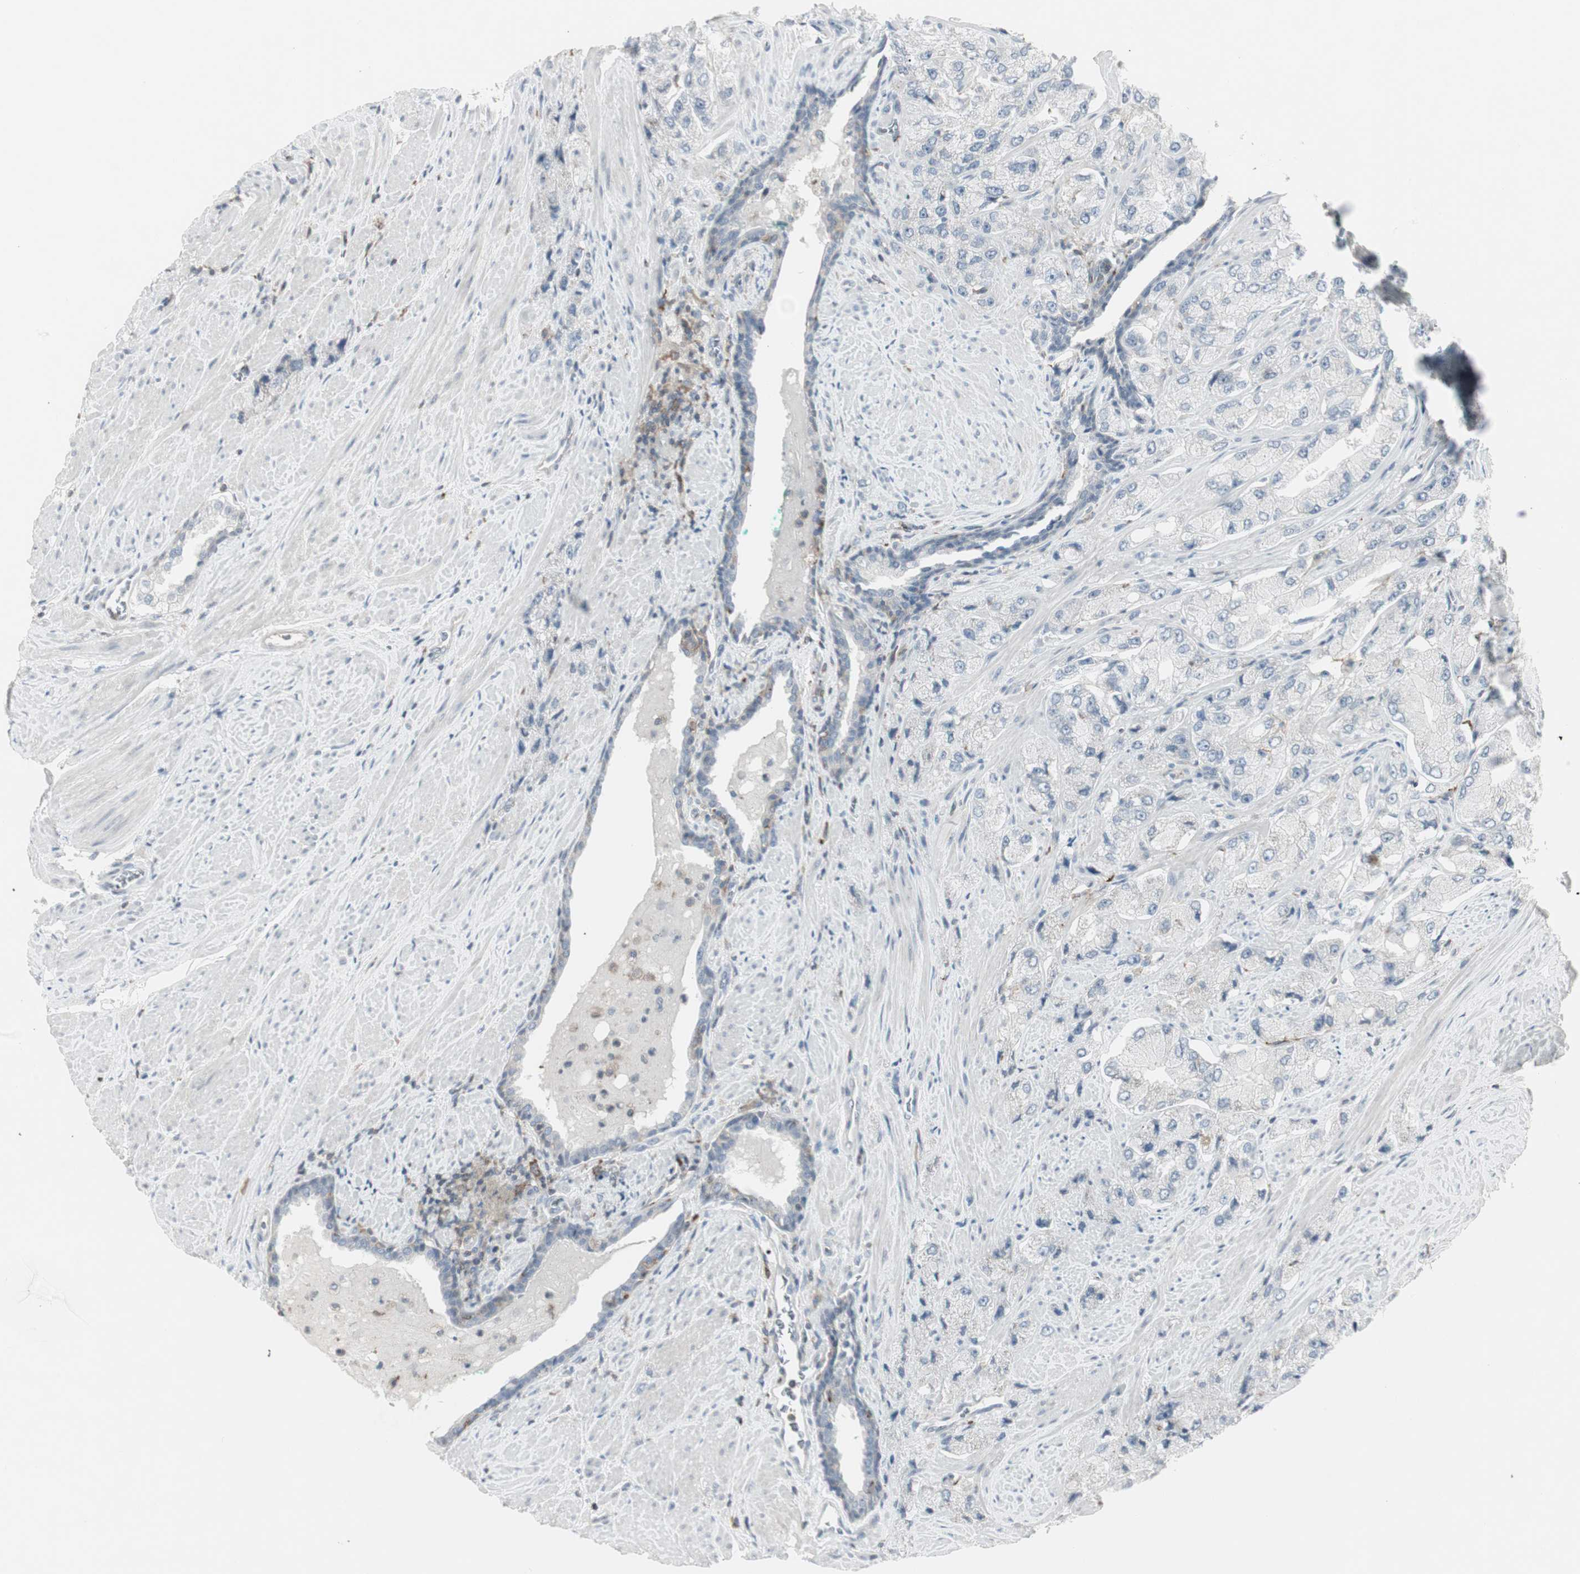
{"staining": {"intensity": "negative", "quantity": "none", "location": "none"}, "tissue": "prostate cancer", "cell_type": "Tumor cells", "image_type": "cancer", "snomed": [{"axis": "morphology", "description": "Adenocarcinoma, High grade"}, {"axis": "topography", "description": "Prostate"}], "caption": "Immunohistochemistry photomicrograph of neoplastic tissue: human high-grade adenocarcinoma (prostate) stained with DAB (3,3'-diaminobenzidine) demonstrates no significant protein expression in tumor cells.", "gene": "MAP4K4", "patient": {"sex": "male", "age": 58}}